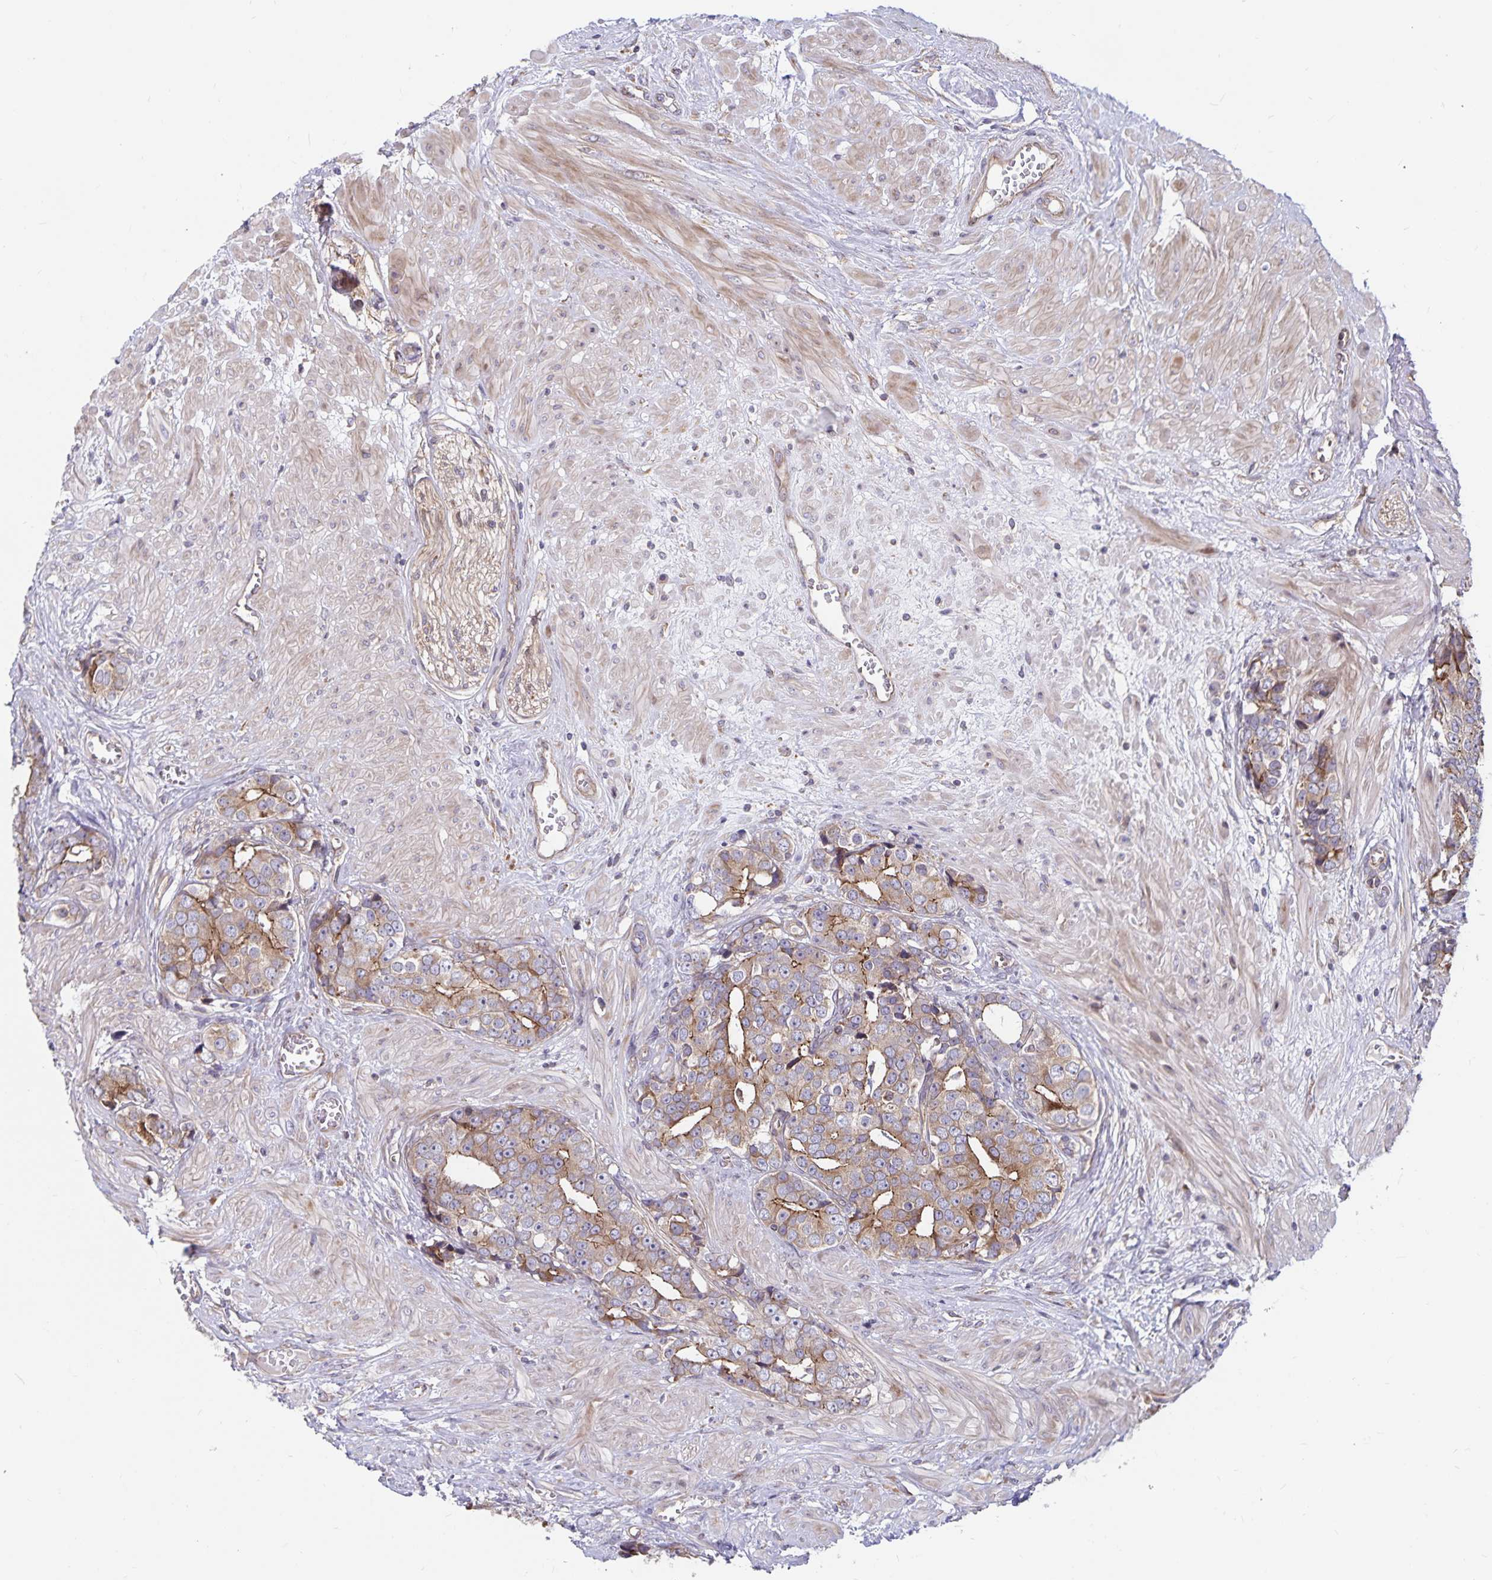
{"staining": {"intensity": "moderate", "quantity": ">75%", "location": "cytoplasmic/membranous"}, "tissue": "prostate cancer", "cell_type": "Tumor cells", "image_type": "cancer", "snomed": [{"axis": "morphology", "description": "Adenocarcinoma, High grade"}, {"axis": "topography", "description": "Prostate"}], "caption": "Adenocarcinoma (high-grade) (prostate) stained with a protein marker demonstrates moderate staining in tumor cells.", "gene": "SEC62", "patient": {"sex": "male", "age": 71}}